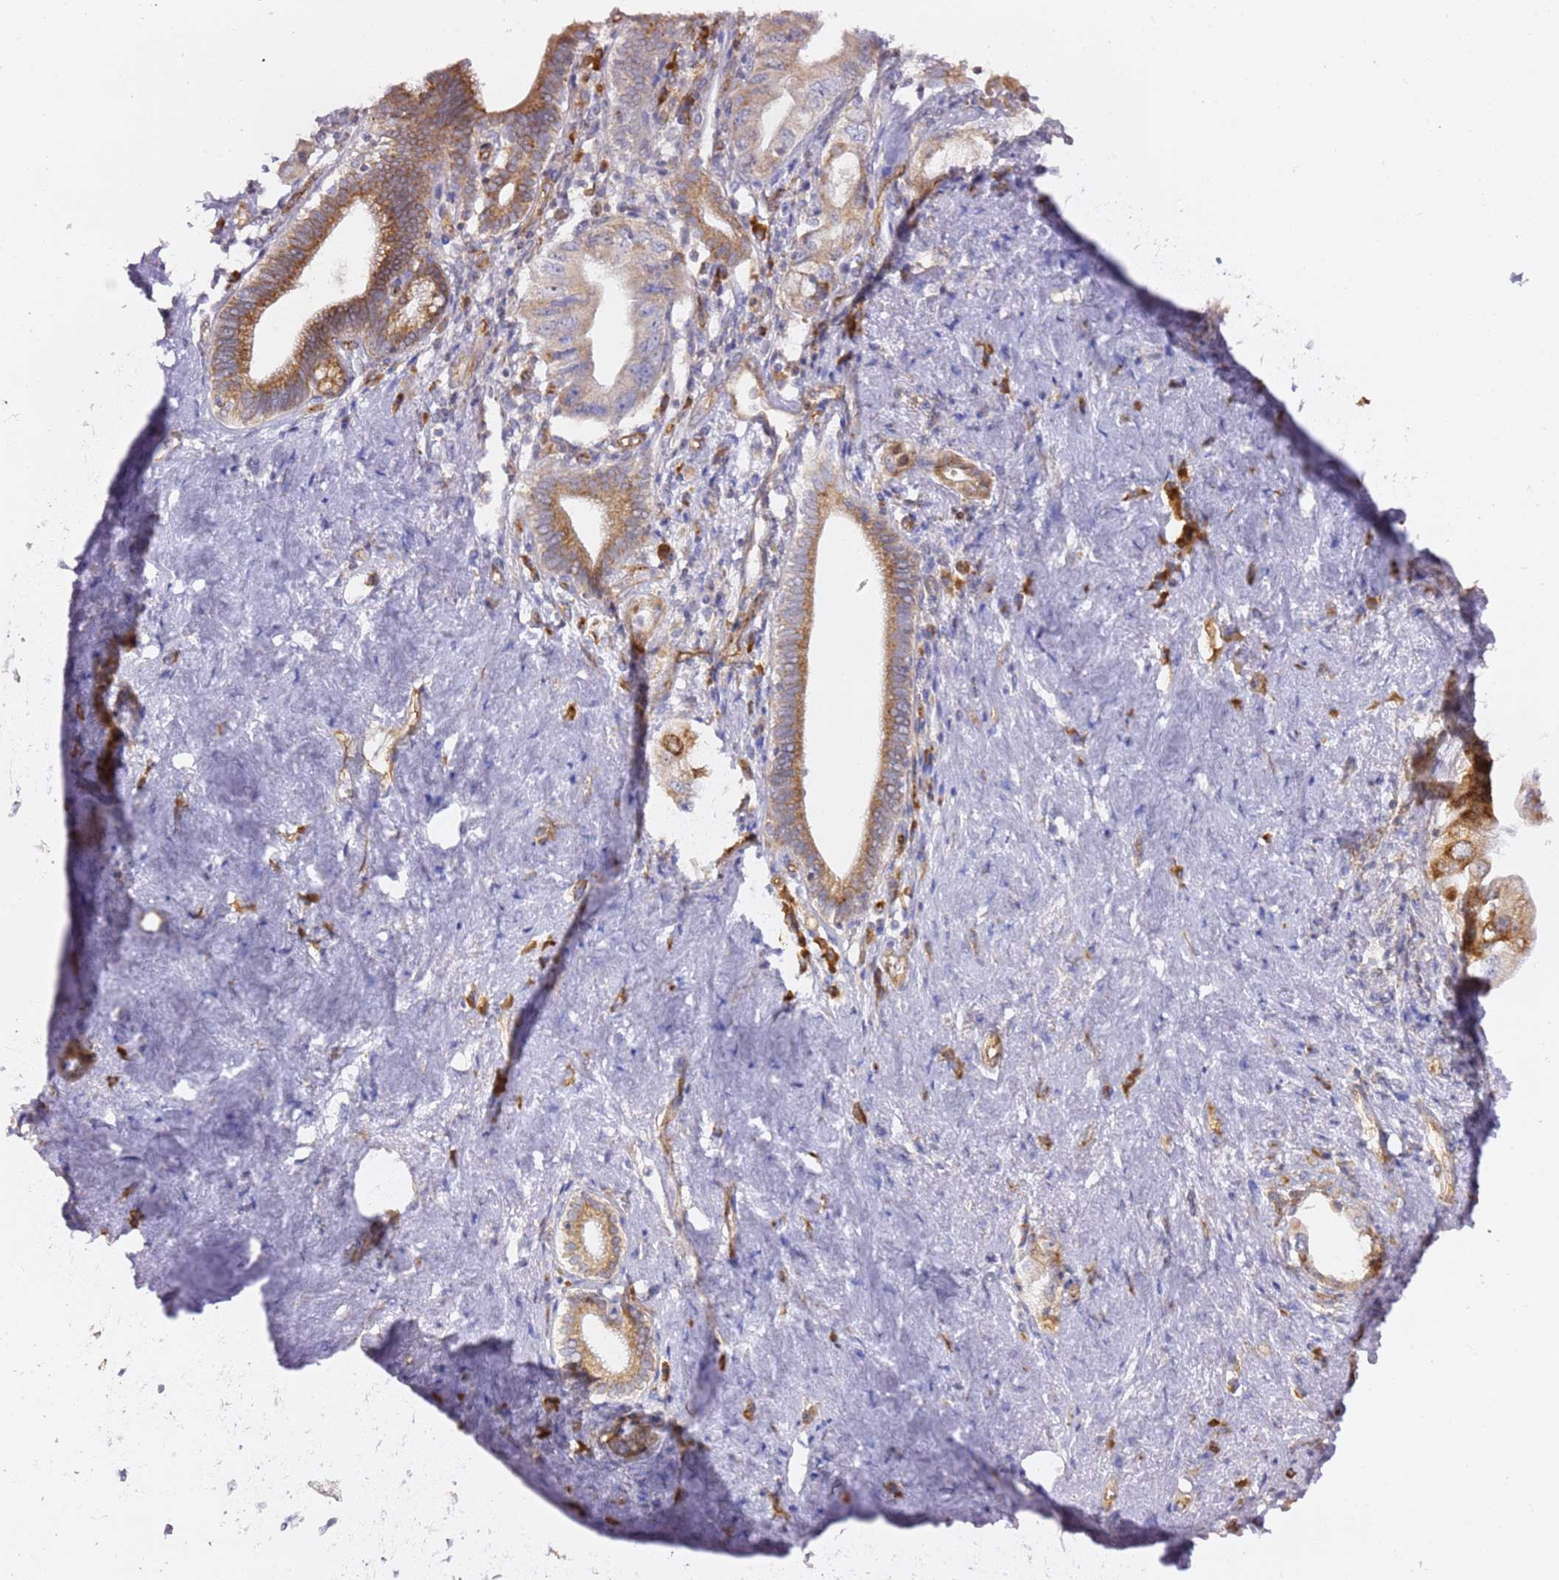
{"staining": {"intensity": "moderate", "quantity": ">75%", "location": "cytoplasmic/membranous"}, "tissue": "pancreatic cancer", "cell_type": "Tumor cells", "image_type": "cancer", "snomed": [{"axis": "morphology", "description": "Adenocarcinoma, NOS"}, {"axis": "topography", "description": "Pancreas"}], "caption": "This histopathology image displays IHC staining of adenocarcinoma (pancreatic), with medium moderate cytoplasmic/membranous expression in about >75% of tumor cells.", "gene": "KIF7", "patient": {"sex": "female", "age": 73}}